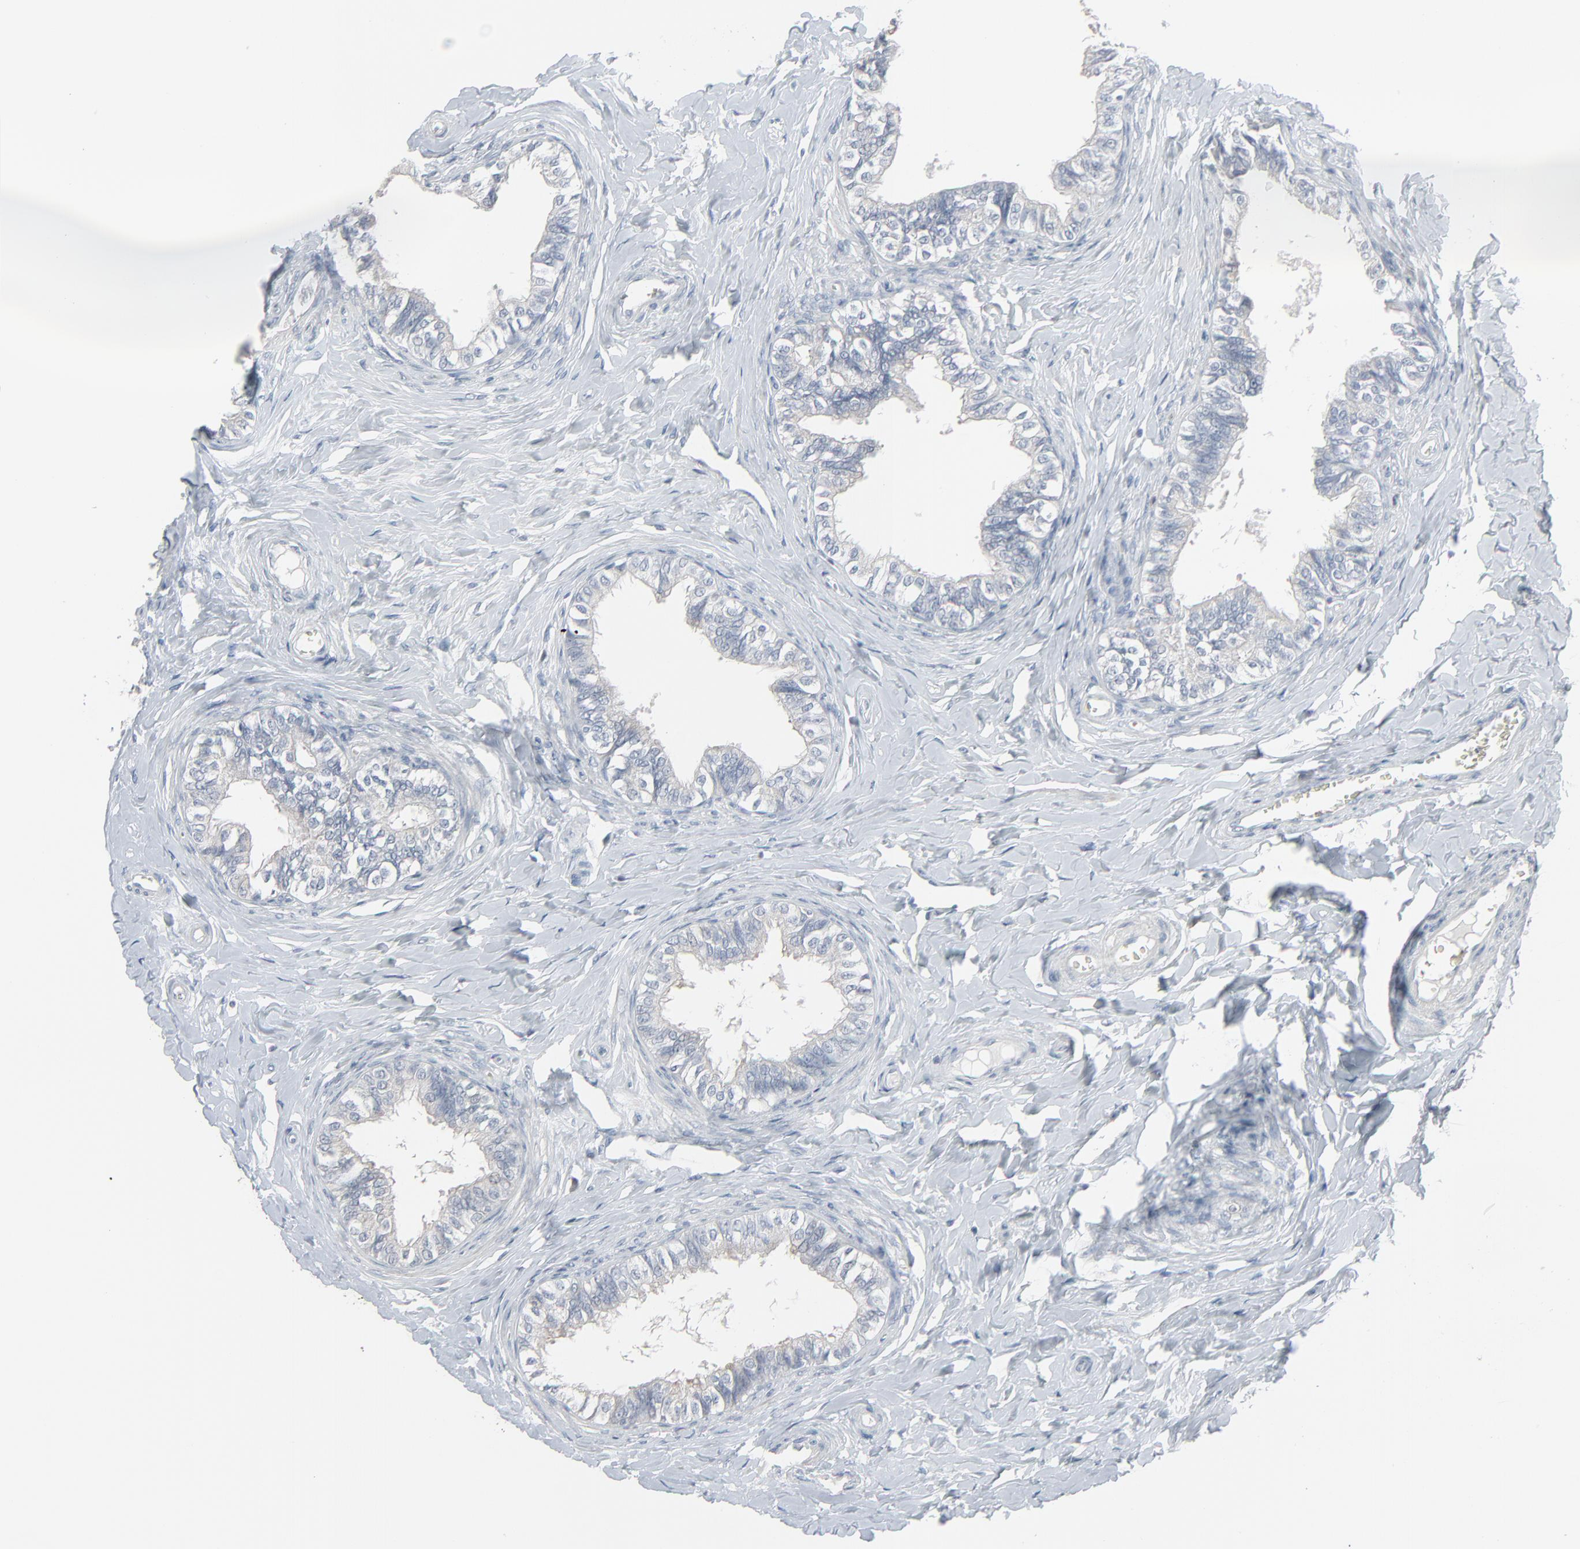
{"staining": {"intensity": "negative", "quantity": "none", "location": "none"}, "tissue": "epididymis", "cell_type": "Glandular cells", "image_type": "normal", "snomed": [{"axis": "morphology", "description": "Normal tissue, NOS"}, {"axis": "topography", "description": "Soft tissue"}, {"axis": "topography", "description": "Epididymis"}], "caption": "High magnification brightfield microscopy of benign epididymis stained with DAB (brown) and counterstained with hematoxylin (blue): glandular cells show no significant positivity.", "gene": "SAGE1", "patient": {"sex": "male", "age": 26}}